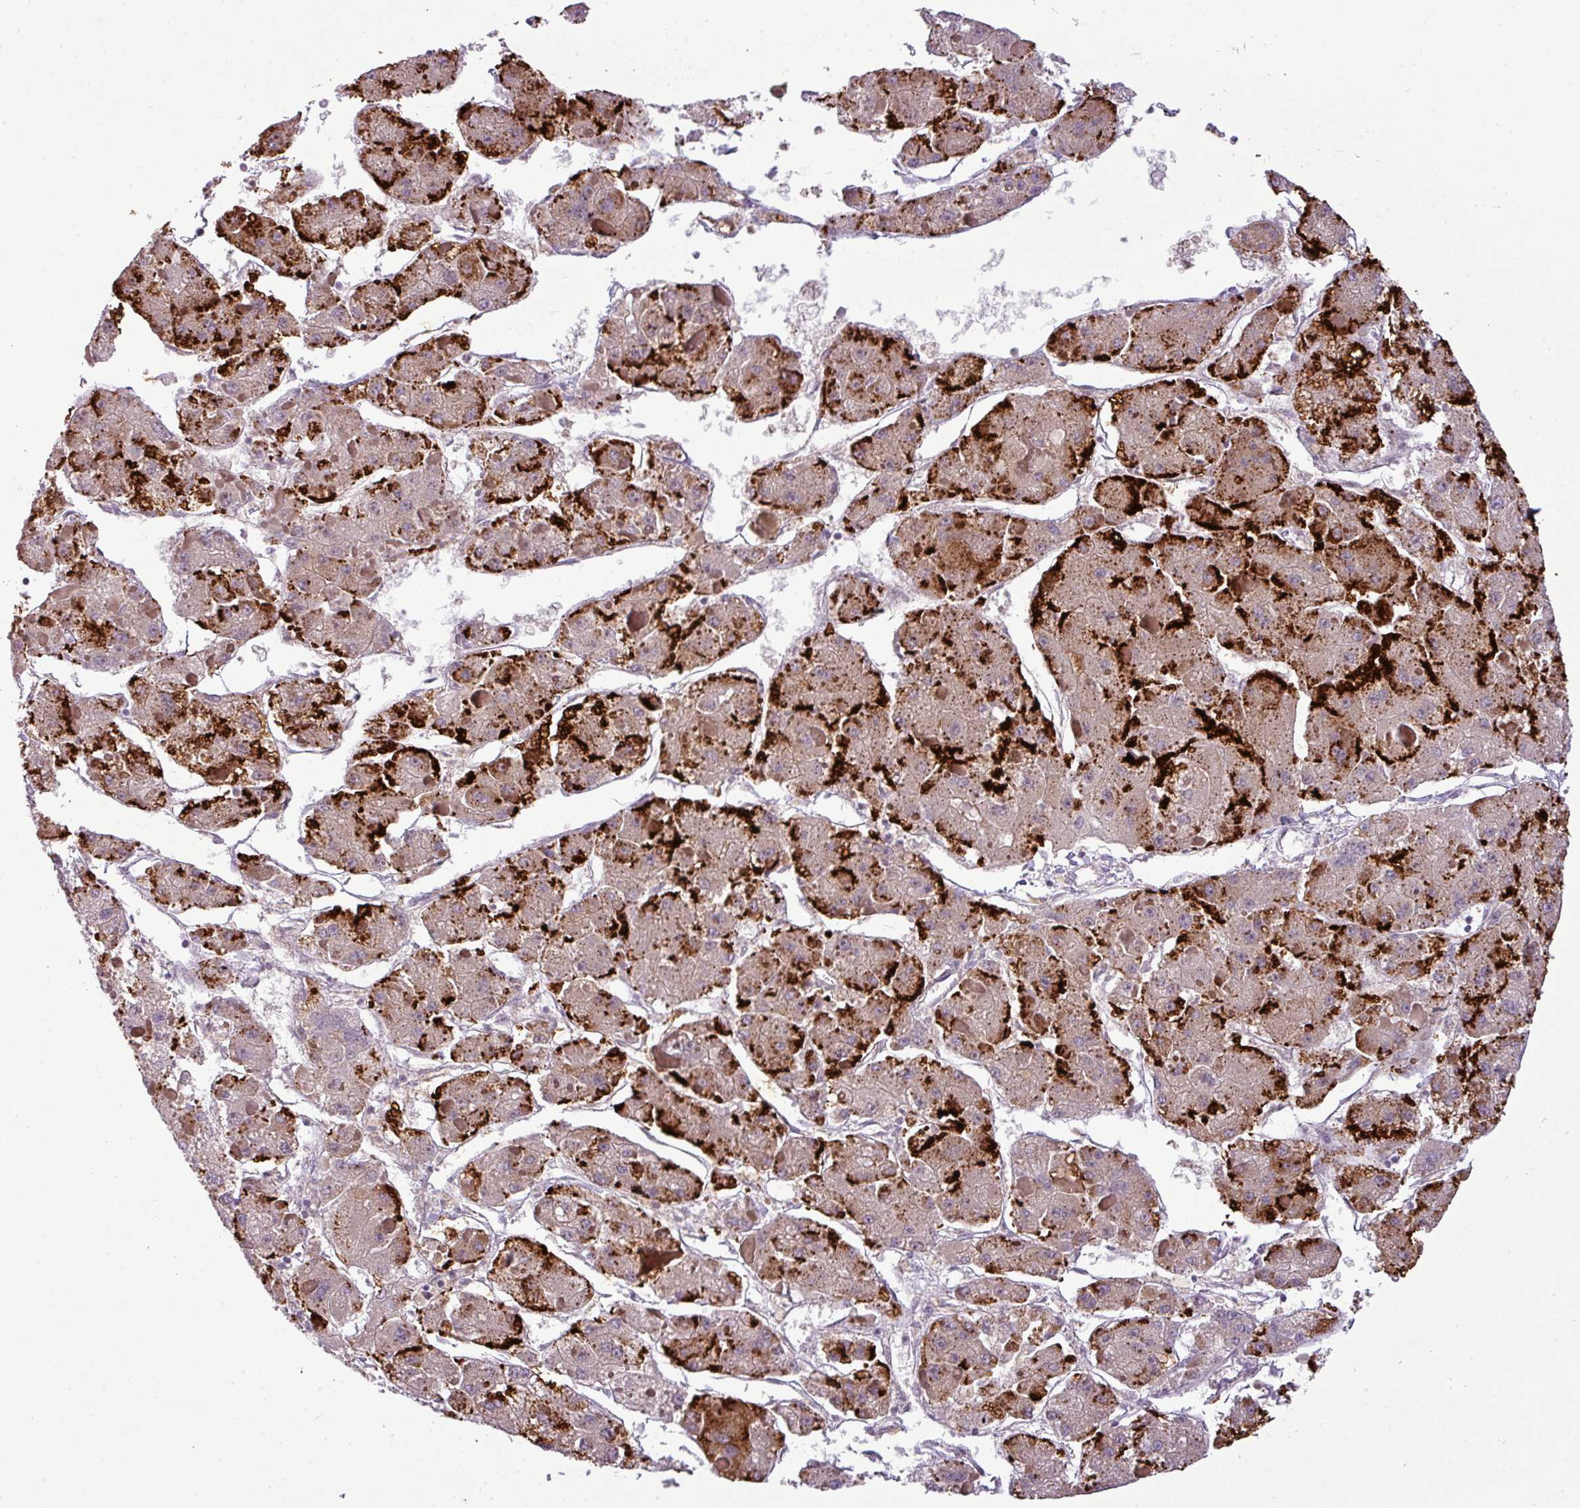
{"staining": {"intensity": "strong", "quantity": "25%-75%", "location": "cytoplasmic/membranous"}, "tissue": "liver cancer", "cell_type": "Tumor cells", "image_type": "cancer", "snomed": [{"axis": "morphology", "description": "Carcinoma, Hepatocellular, NOS"}, {"axis": "topography", "description": "Liver"}], "caption": "Liver hepatocellular carcinoma tissue shows strong cytoplasmic/membranous expression in approximately 25%-75% of tumor cells, visualized by immunohistochemistry. (DAB (3,3'-diaminobenzidine) IHC, brown staining for protein, blue staining for nuclei).", "gene": "ZNF35", "patient": {"sex": "female", "age": 73}}